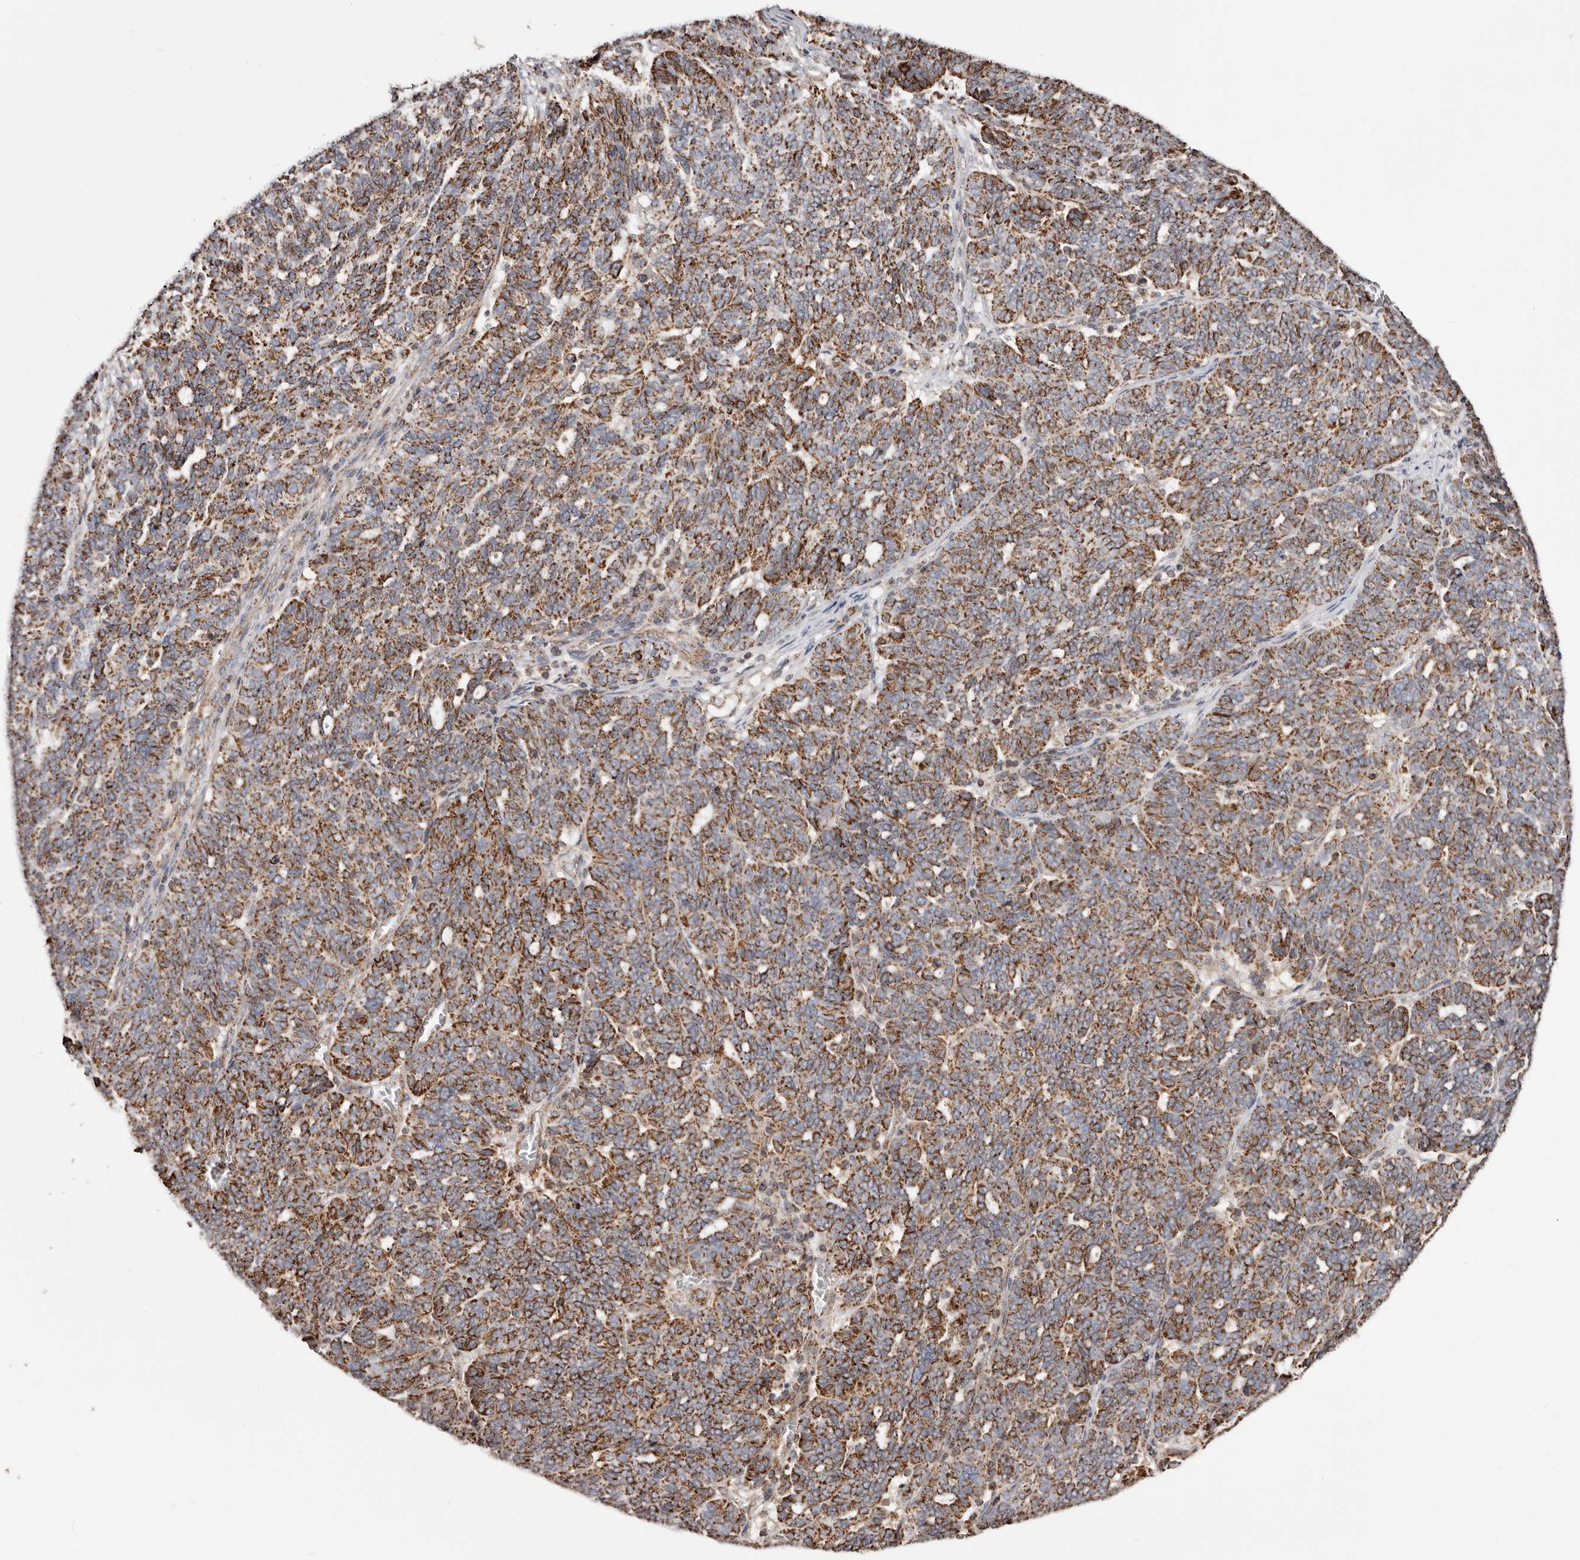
{"staining": {"intensity": "strong", "quantity": ">75%", "location": "cytoplasmic/membranous"}, "tissue": "ovarian cancer", "cell_type": "Tumor cells", "image_type": "cancer", "snomed": [{"axis": "morphology", "description": "Cystadenocarcinoma, serous, NOS"}, {"axis": "topography", "description": "Ovary"}], "caption": "This photomicrograph displays ovarian cancer (serous cystadenocarcinoma) stained with immunohistochemistry (IHC) to label a protein in brown. The cytoplasmic/membranous of tumor cells show strong positivity for the protein. Nuclei are counter-stained blue.", "gene": "PRKACB", "patient": {"sex": "female", "age": 59}}